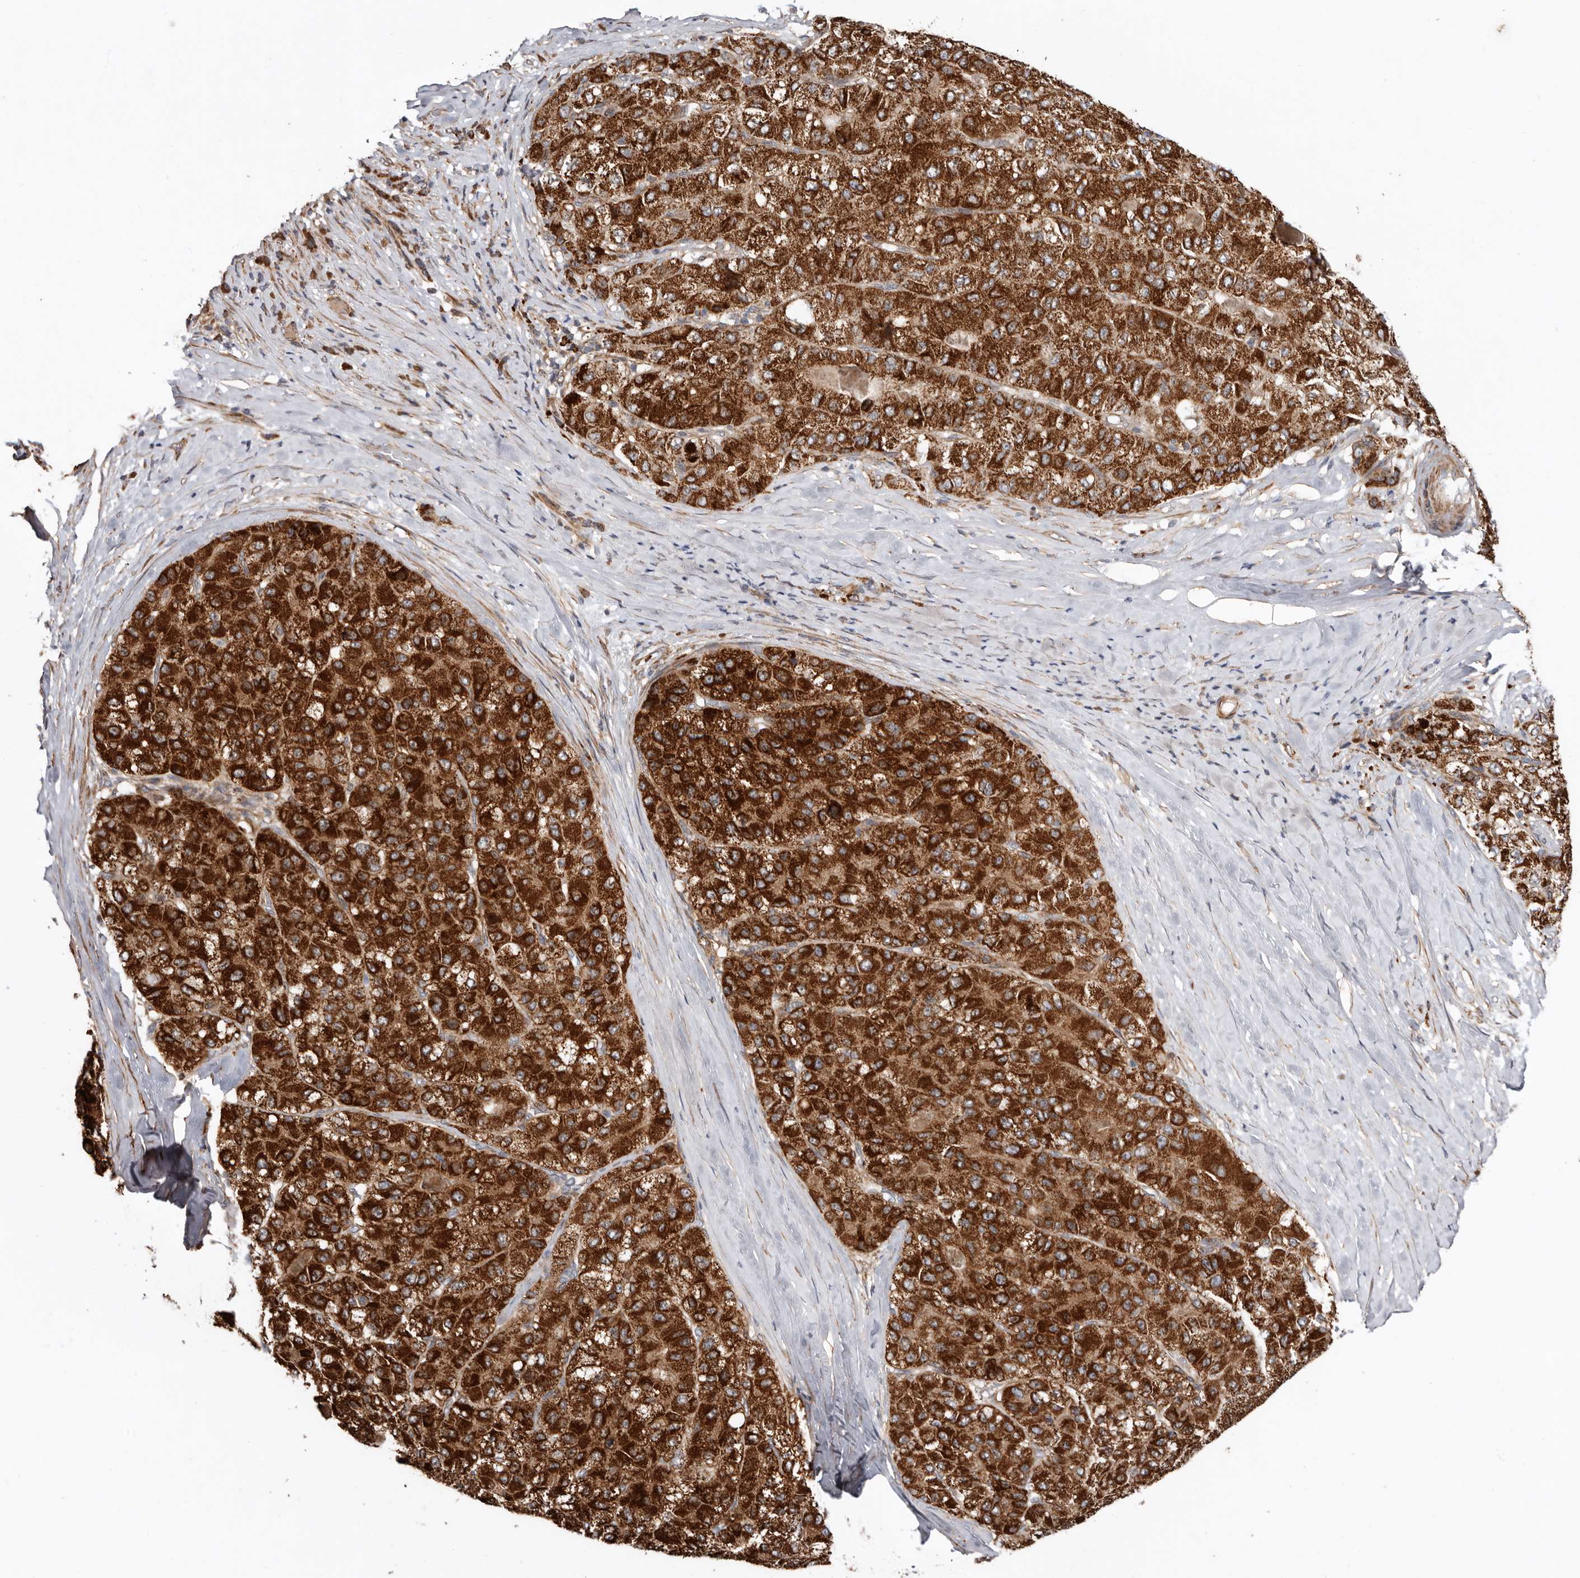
{"staining": {"intensity": "strong", "quantity": ">75%", "location": "cytoplasmic/membranous"}, "tissue": "liver cancer", "cell_type": "Tumor cells", "image_type": "cancer", "snomed": [{"axis": "morphology", "description": "Carcinoma, Hepatocellular, NOS"}, {"axis": "topography", "description": "Liver"}], "caption": "Immunohistochemistry image of neoplastic tissue: human liver cancer stained using IHC shows high levels of strong protein expression localized specifically in the cytoplasmic/membranous of tumor cells, appearing as a cytoplasmic/membranous brown color.", "gene": "PROKR1", "patient": {"sex": "male", "age": 80}}